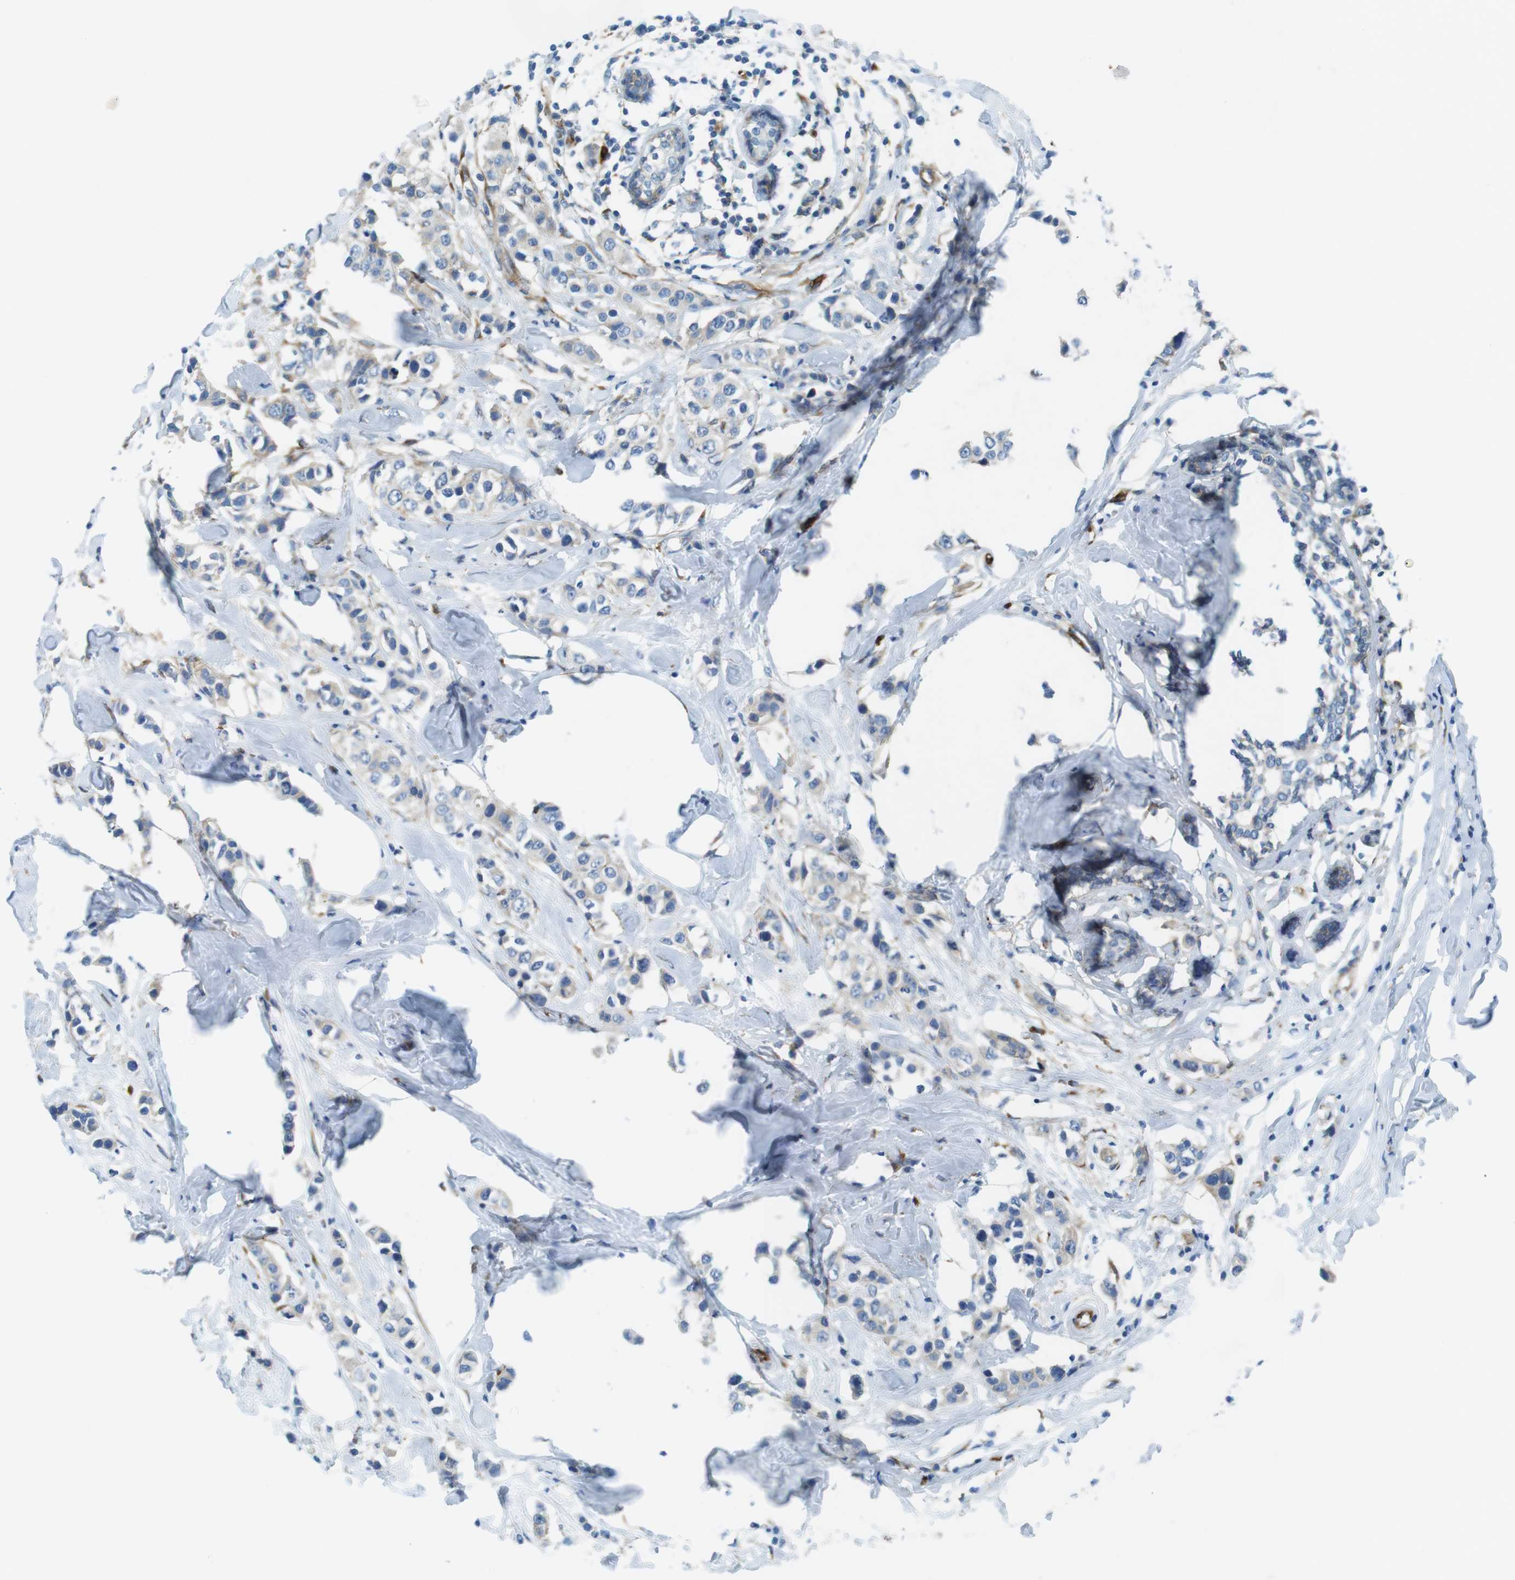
{"staining": {"intensity": "negative", "quantity": "none", "location": "none"}, "tissue": "breast cancer", "cell_type": "Tumor cells", "image_type": "cancer", "snomed": [{"axis": "morphology", "description": "Normal tissue, NOS"}, {"axis": "morphology", "description": "Duct carcinoma"}, {"axis": "topography", "description": "Breast"}], "caption": "Tumor cells show no significant positivity in breast cancer.", "gene": "EMP2", "patient": {"sex": "female", "age": 50}}